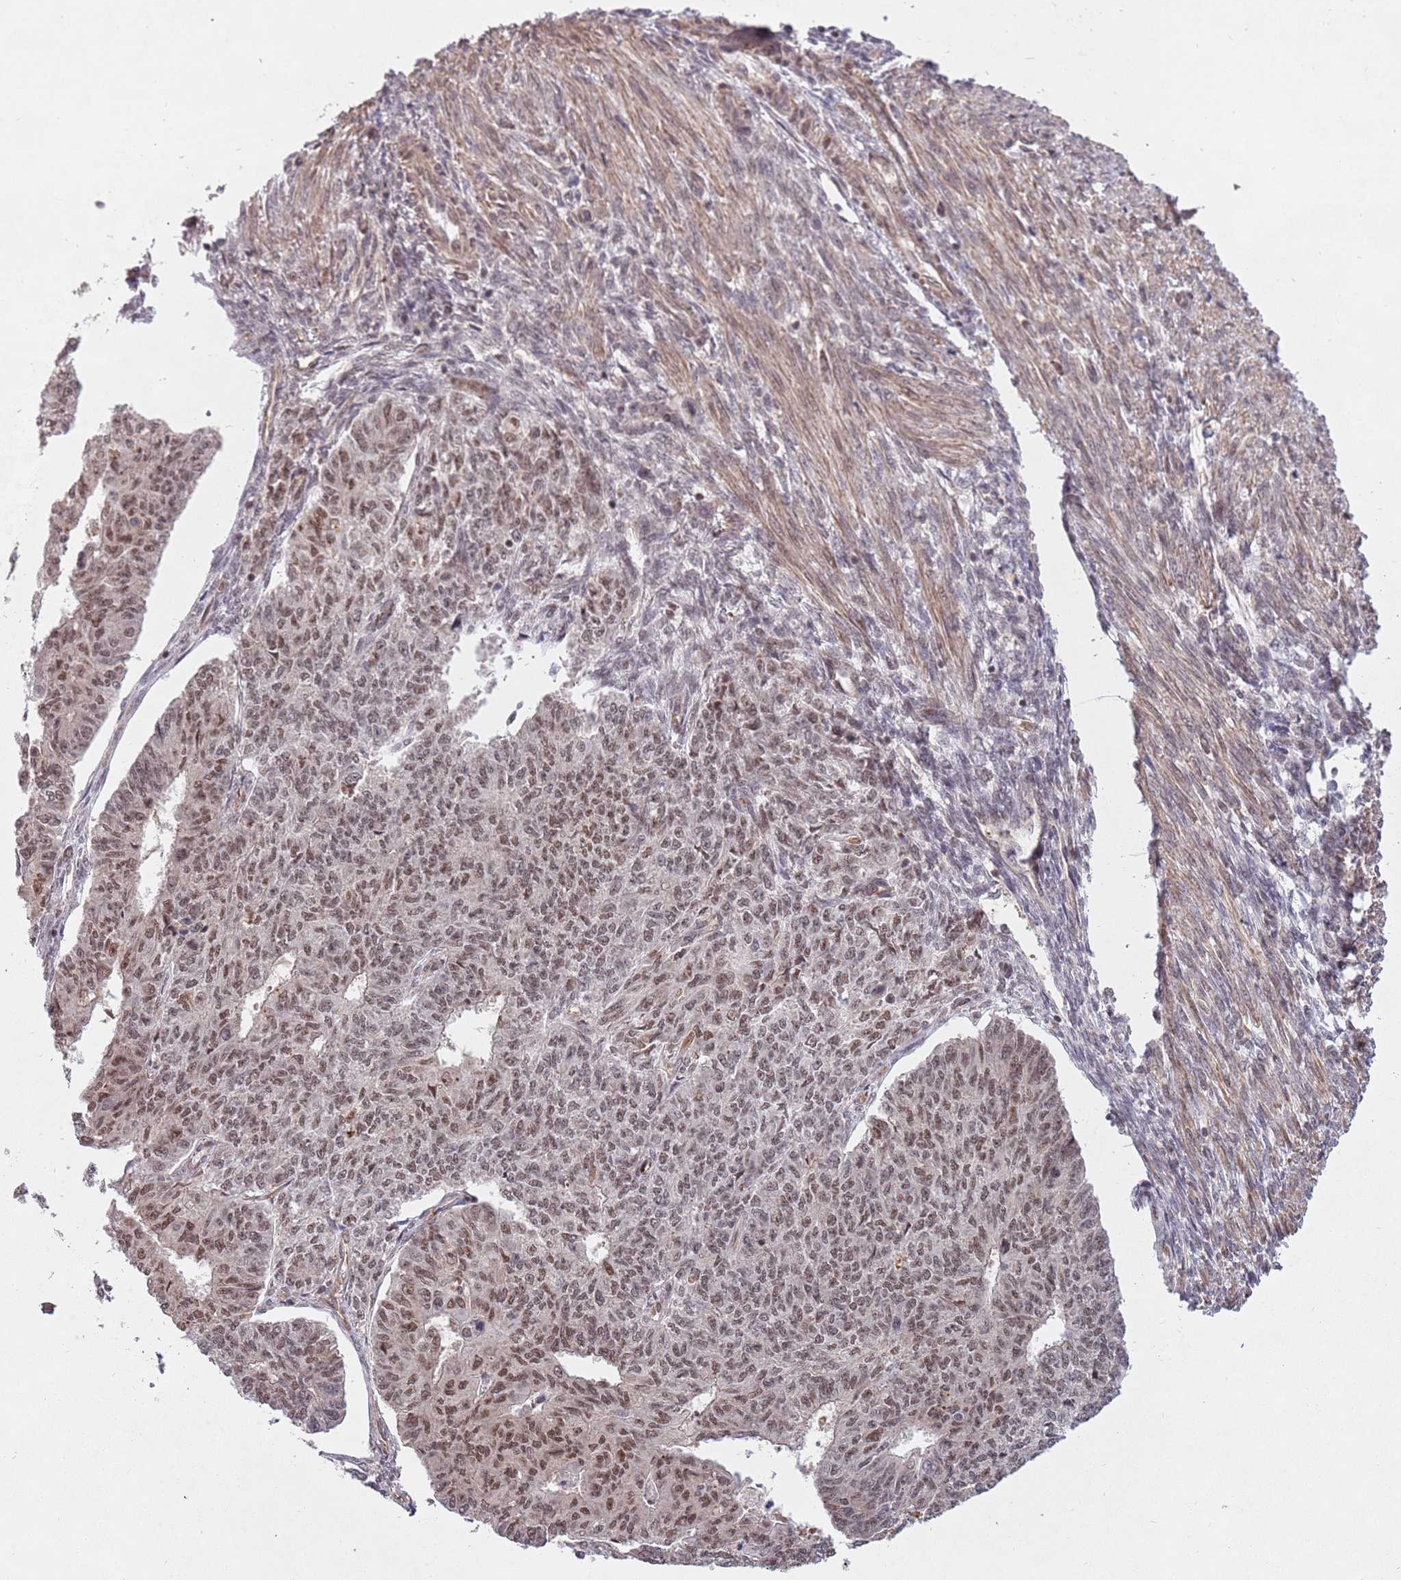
{"staining": {"intensity": "weak", "quantity": ">75%", "location": "nuclear"}, "tissue": "endometrial cancer", "cell_type": "Tumor cells", "image_type": "cancer", "snomed": [{"axis": "morphology", "description": "Adenocarcinoma, NOS"}, {"axis": "topography", "description": "Endometrium"}], "caption": "Weak nuclear expression is appreciated in approximately >75% of tumor cells in endometrial cancer. (brown staining indicates protein expression, while blue staining denotes nuclei).", "gene": "SUDS3", "patient": {"sex": "female", "age": 32}}